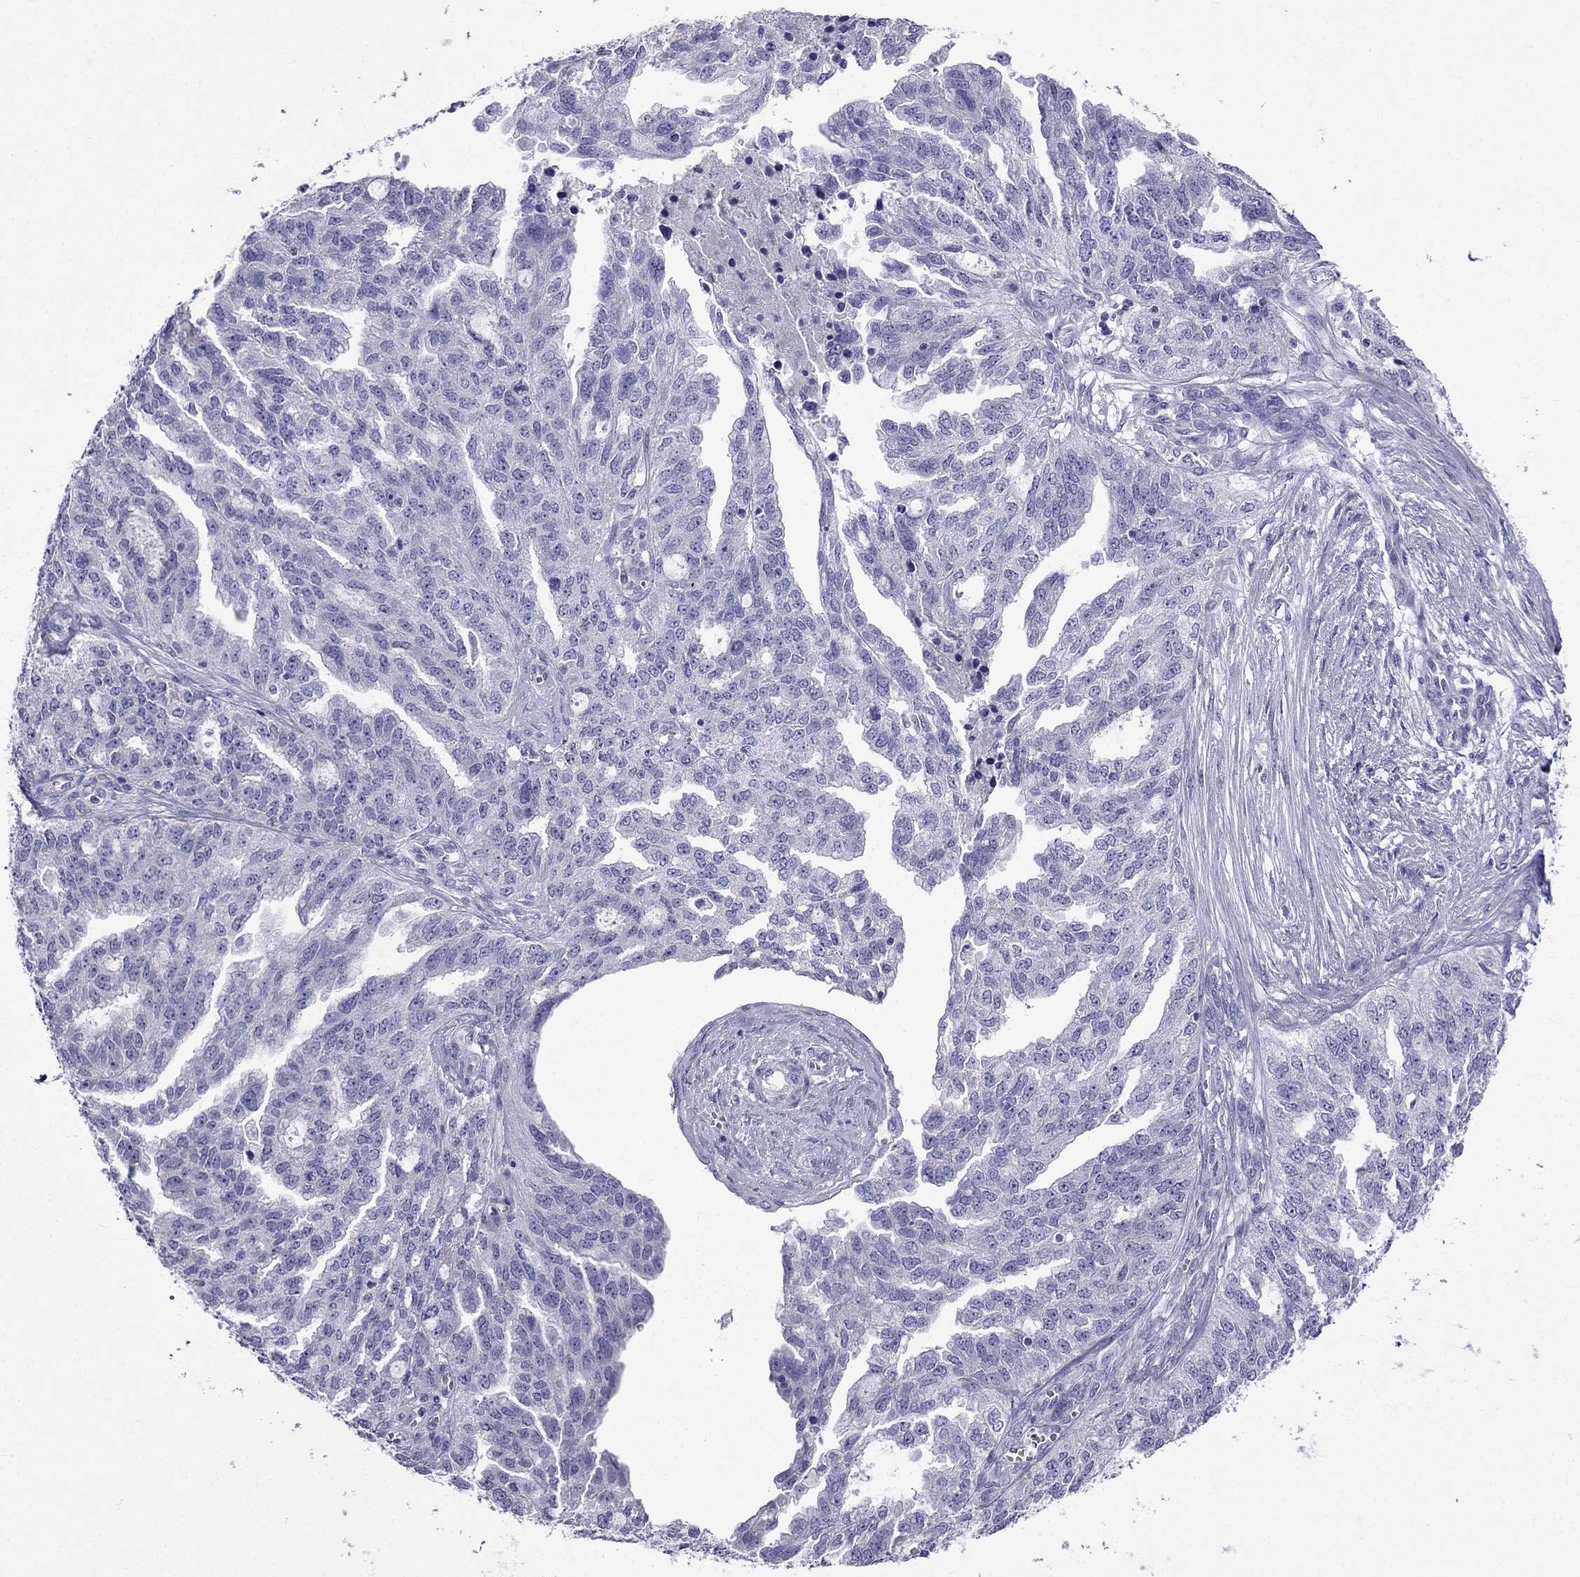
{"staining": {"intensity": "negative", "quantity": "none", "location": "none"}, "tissue": "ovarian cancer", "cell_type": "Tumor cells", "image_type": "cancer", "snomed": [{"axis": "morphology", "description": "Cystadenocarcinoma, serous, NOS"}, {"axis": "topography", "description": "Ovary"}], "caption": "This is an IHC photomicrograph of ovarian cancer (serous cystadenocarcinoma). There is no staining in tumor cells.", "gene": "PATE1", "patient": {"sex": "female", "age": 51}}